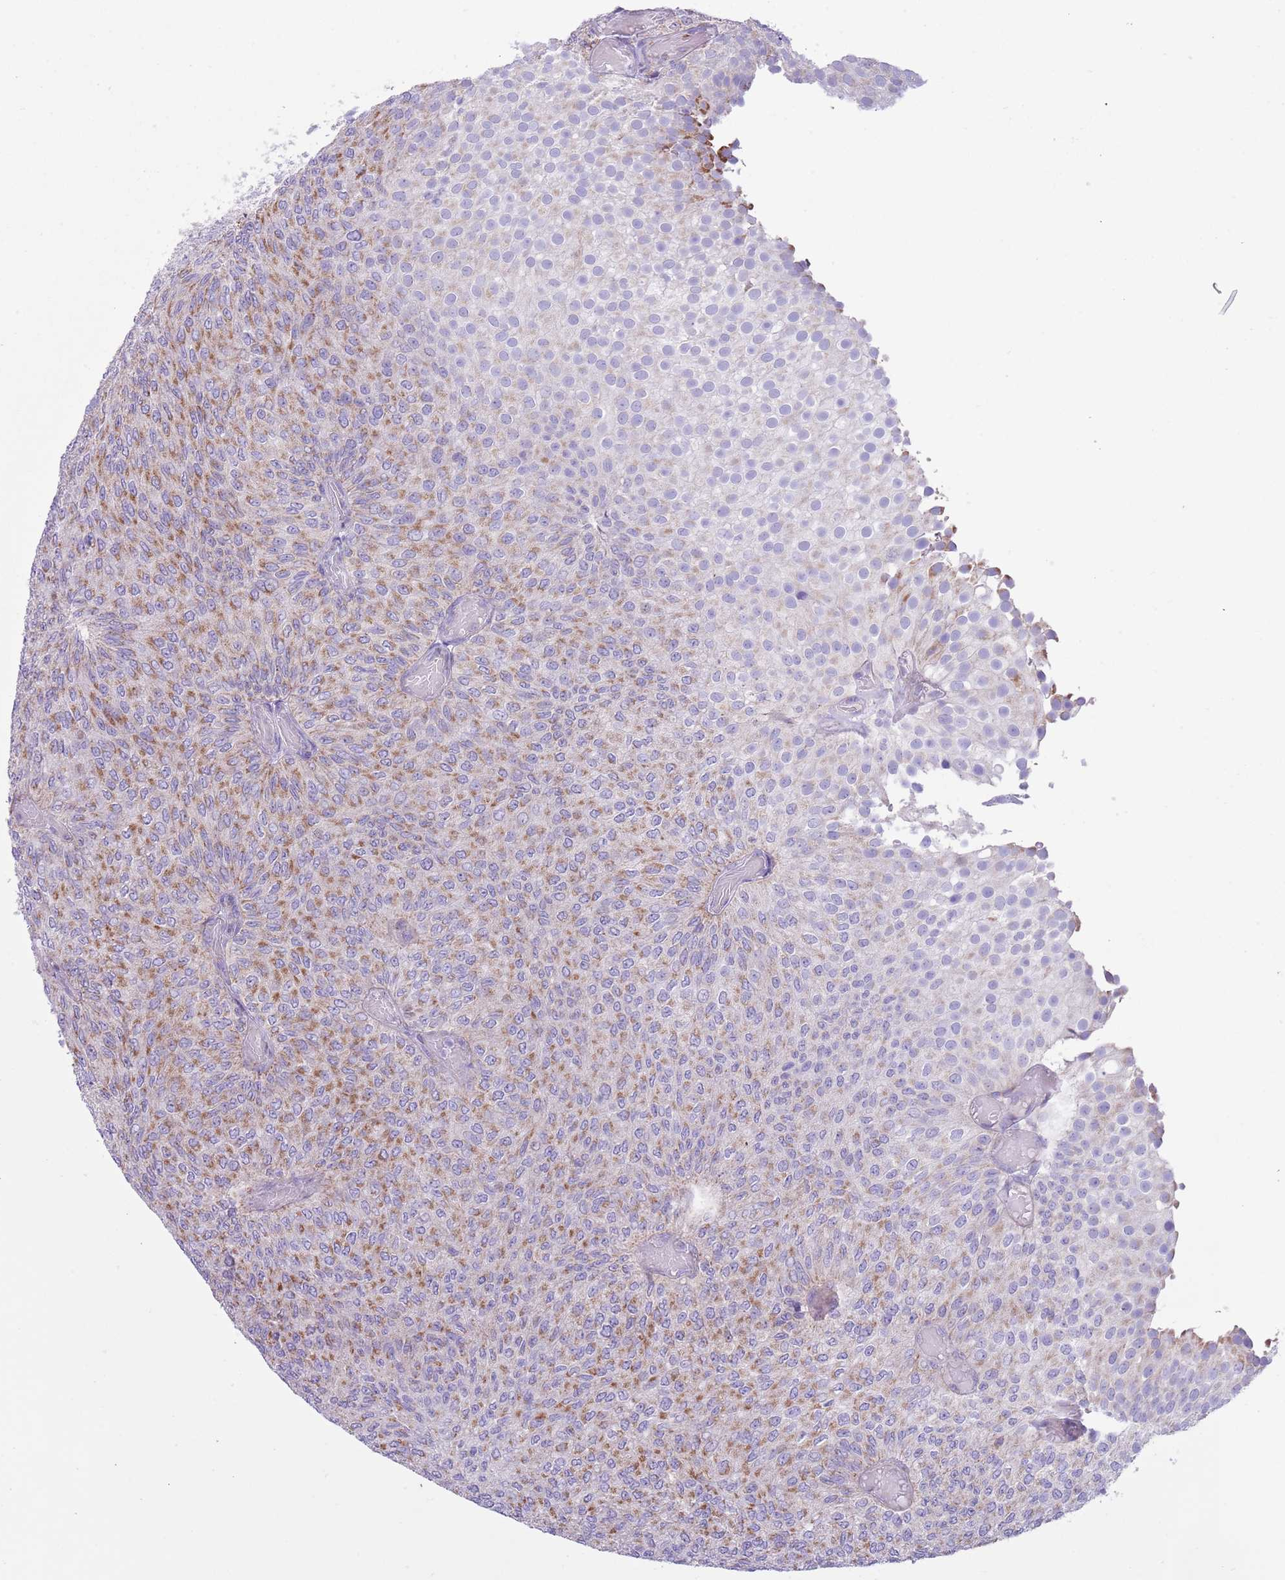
{"staining": {"intensity": "moderate", "quantity": ">75%", "location": "cytoplasmic/membranous"}, "tissue": "urothelial cancer", "cell_type": "Tumor cells", "image_type": "cancer", "snomed": [{"axis": "morphology", "description": "Urothelial carcinoma, Low grade"}, {"axis": "topography", "description": "Urinary bladder"}], "caption": "Low-grade urothelial carcinoma stained for a protein (brown) shows moderate cytoplasmic/membranous positive staining in about >75% of tumor cells.", "gene": "ATP6V1B1", "patient": {"sex": "male", "age": 78}}